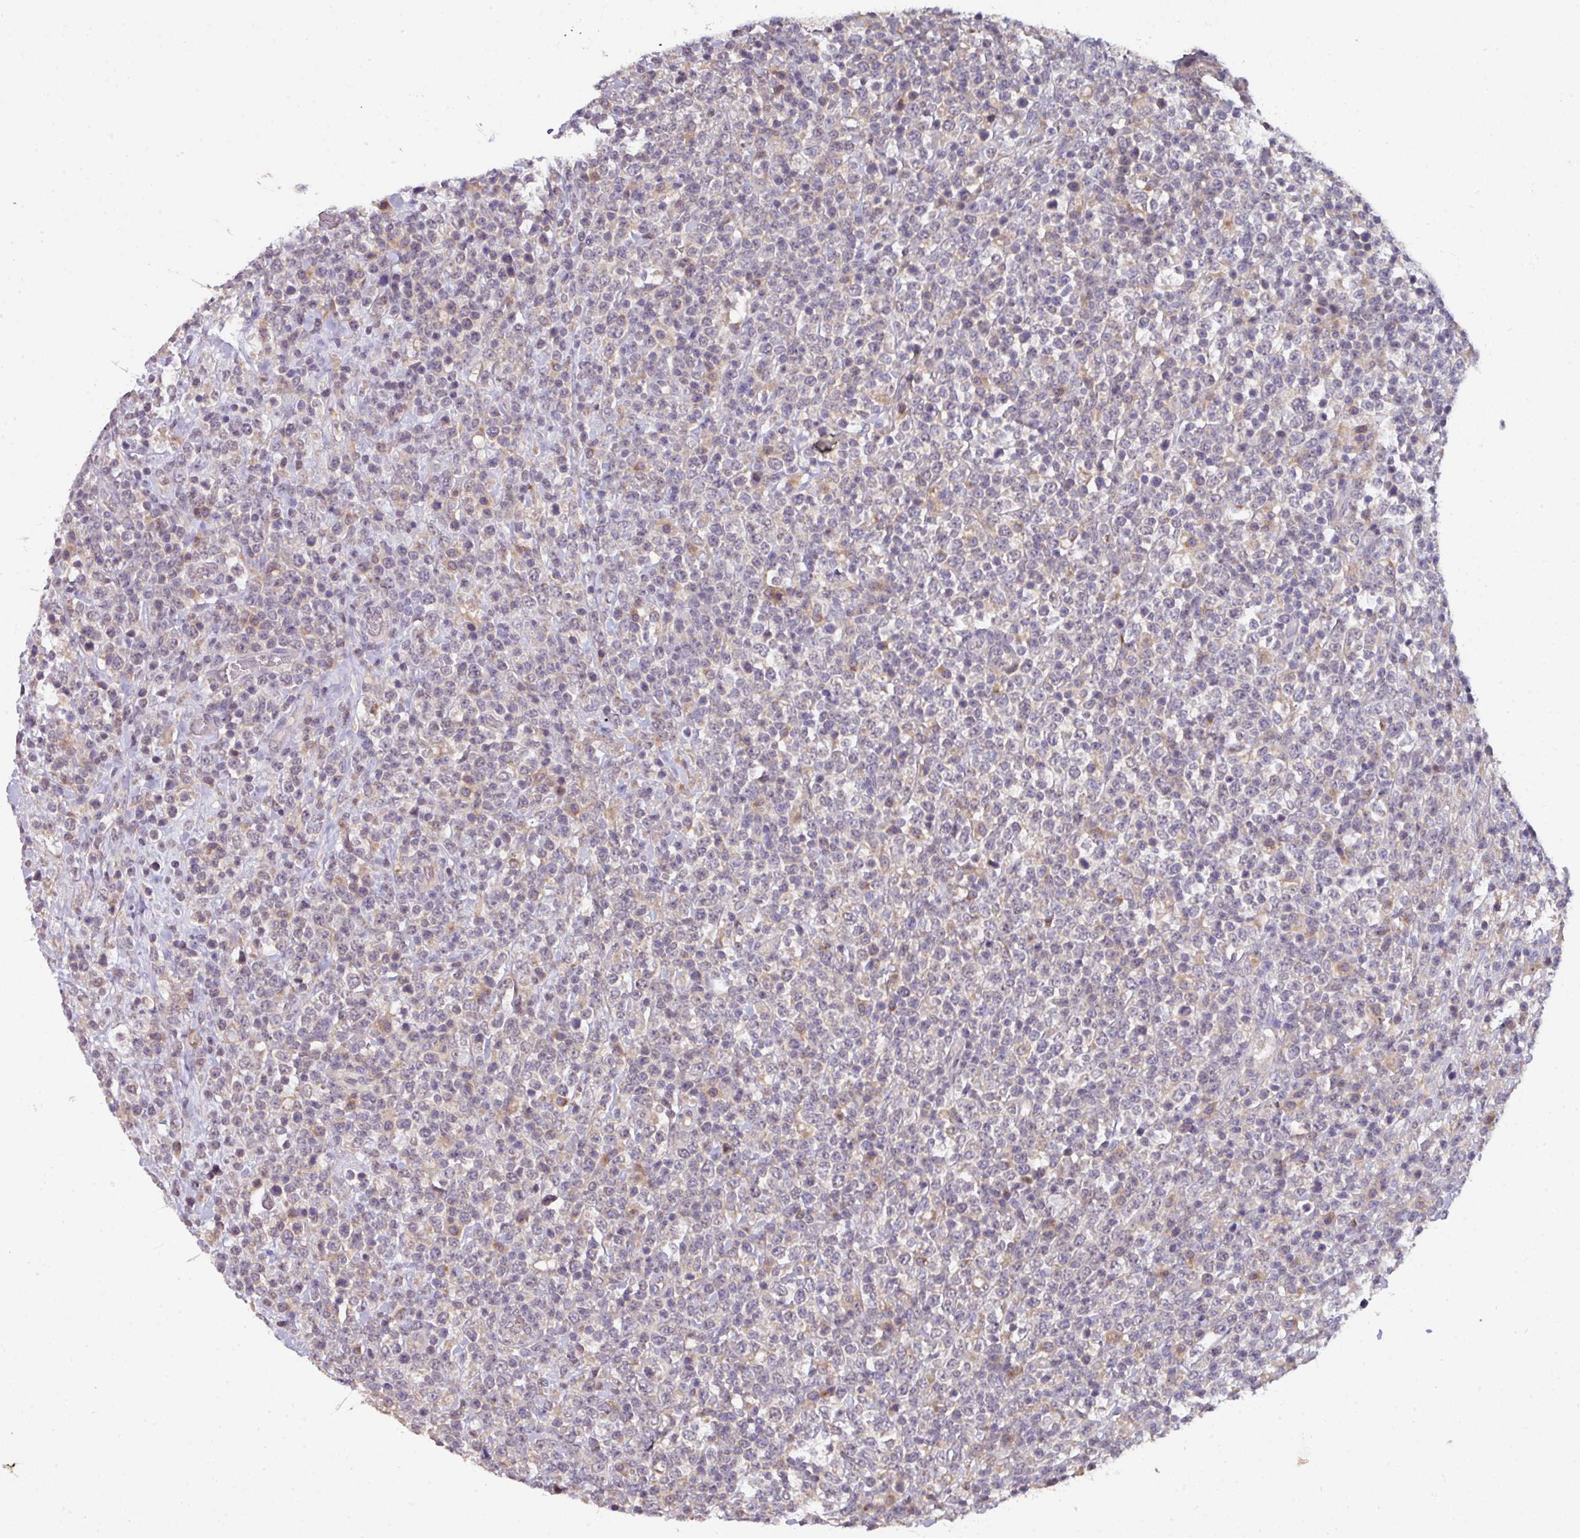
{"staining": {"intensity": "negative", "quantity": "none", "location": "none"}, "tissue": "lymphoma", "cell_type": "Tumor cells", "image_type": "cancer", "snomed": [{"axis": "morphology", "description": "Malignant lymphoma, non-Hodgkin's type, High grade"}, {"axis": "topography", "description": "Colon"}], "caption": "Immunohistochemical staining of human malignant lymphoma, non-Hodgkin's type (high-grade) demonstrates no significant positivity in tumor cells.", "gene": "AEBP2", "patient": {"sex": "female", "age": 53}}